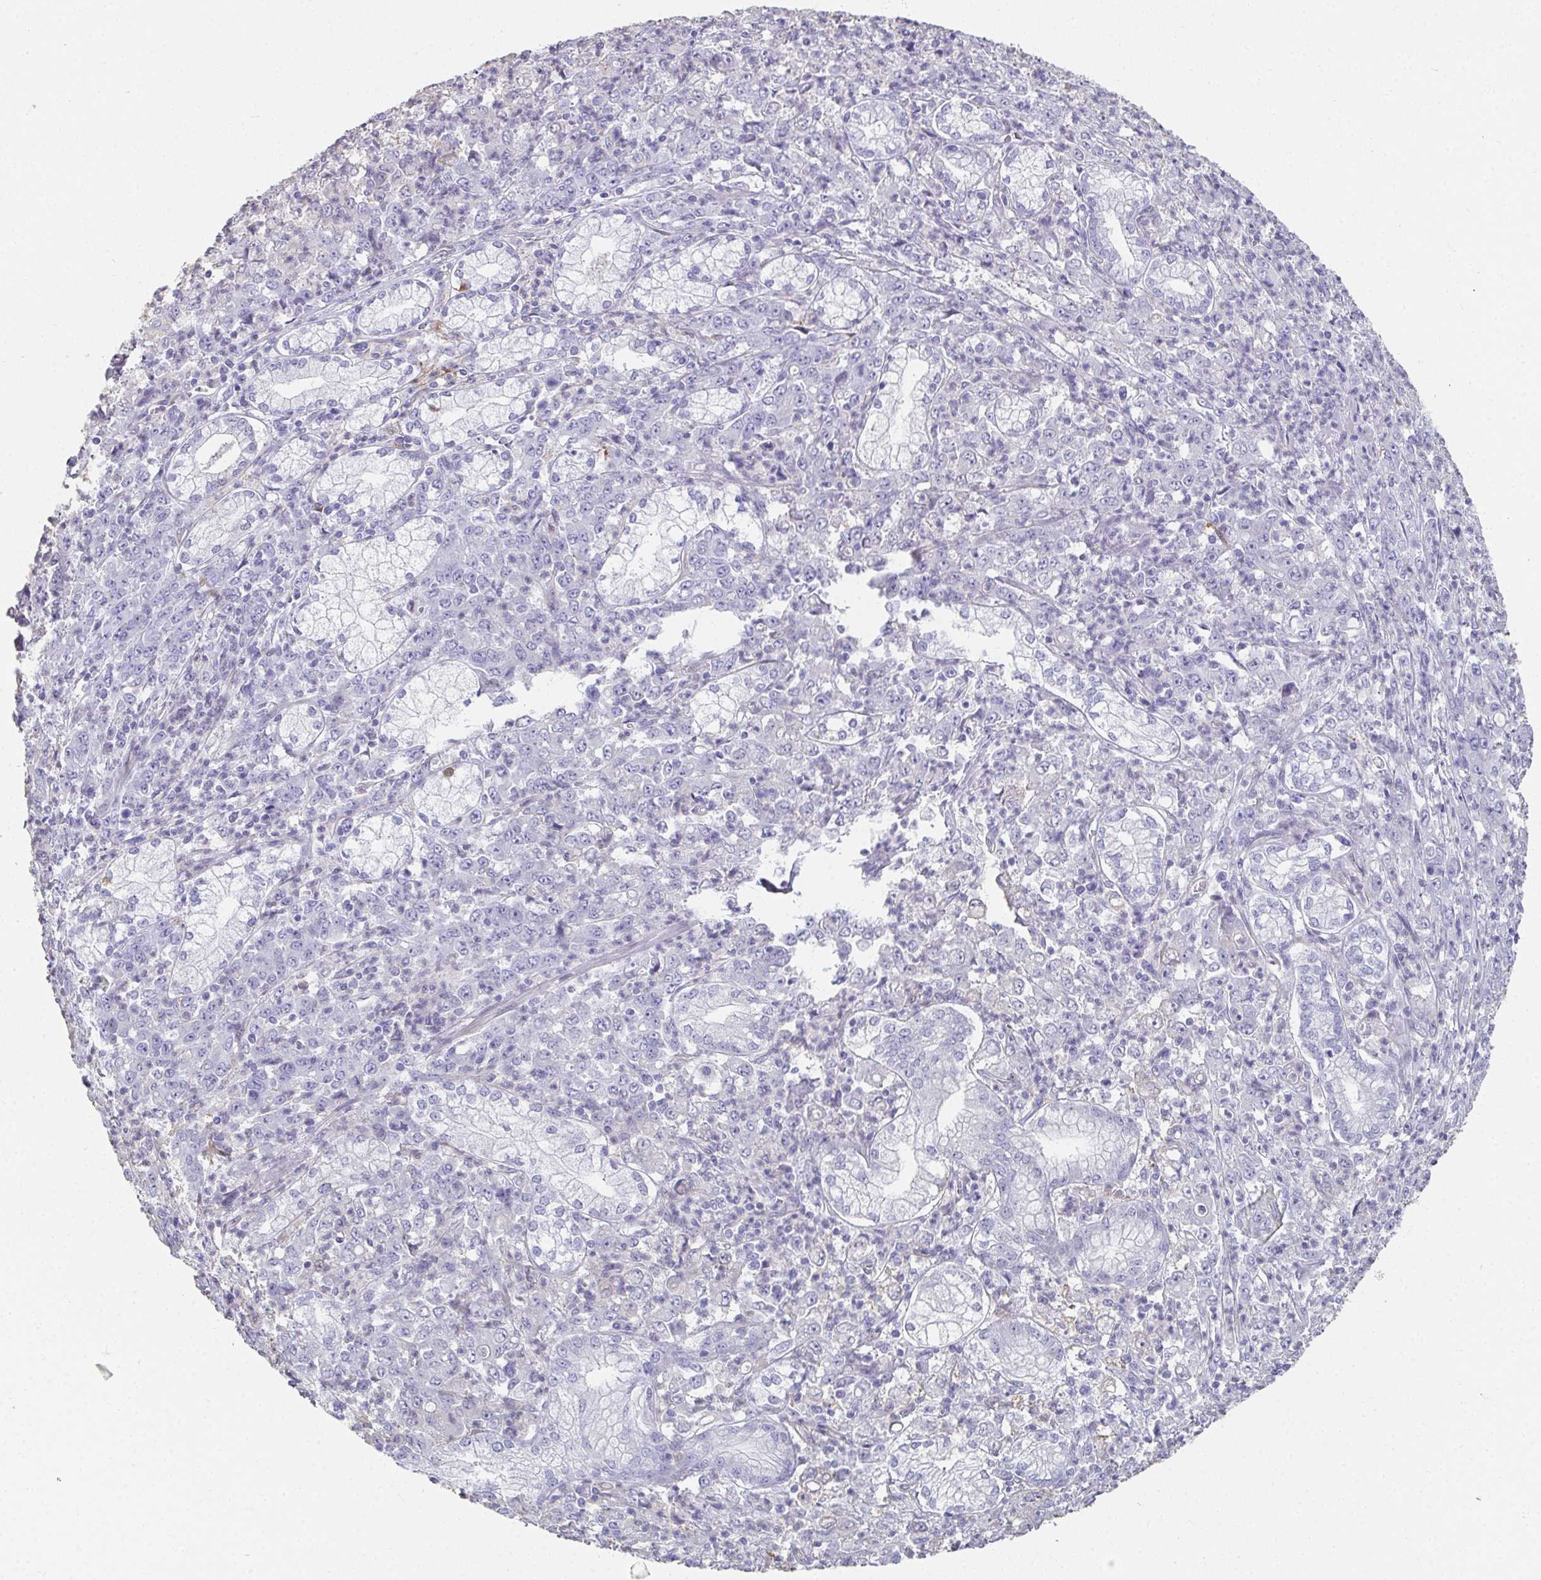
{"staining": {"intensity": "negative", "quantity": "none", "location": "none"}, "tissue": "stomach cancer", "cell_type": "Tumor cells", "image_type": "cancer", "snomed": [{"axis": "morphology", "description": "Adenocarcinoma, NOS"}, {"axis": "topography", "description": "Stomach, lower"}], "caption": "A high-resolution micrograph shows immunohistochemistry staining of adenocarcinoma (stomach), which reveals no significant expression in tumor cells.", "gene": "RBP1", "patient": {"sex": "female", "age": 71}}